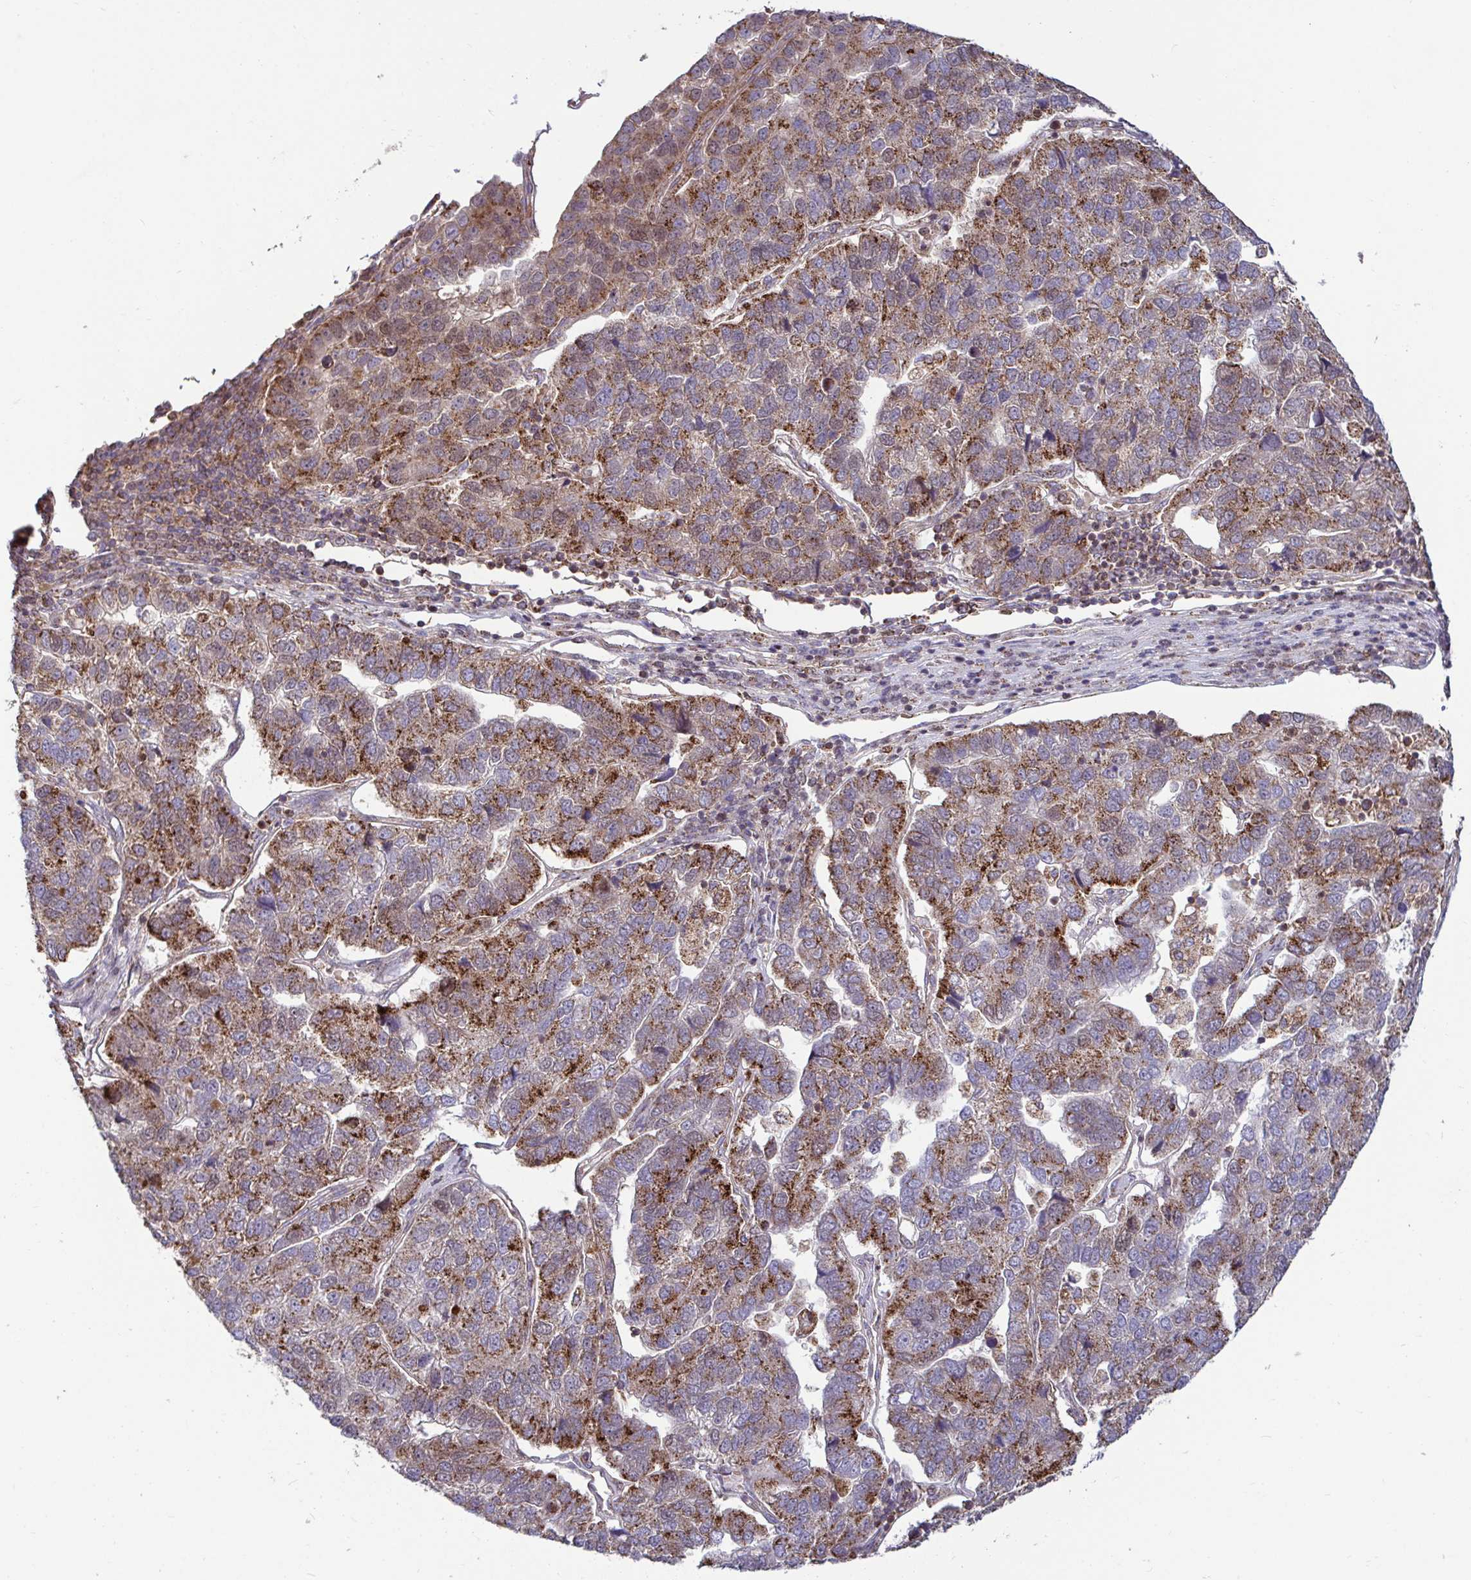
{"staining": {"intensity": "strong", "quantity": "25%-75%", "location": "cytoplasmic/membranous"}, "tissue": "pancreatic cancer", "cell_type": "Tumor cells", "image_type": "cancer", "snomed": [{"axis": "morphology", "description": "Adenocarcinoma, NOS"}, {"axis": "topography", "description": "Pancreas"}], "caption": "Immunohistochemical staining of human pancreatic cancer exhibits high levels of strong cytoplasmic/membranous protein positivity in about 25%-75% of tumor cells.", "gene": "SPRY1", "patient": {"sex": "female", "age": 61}}